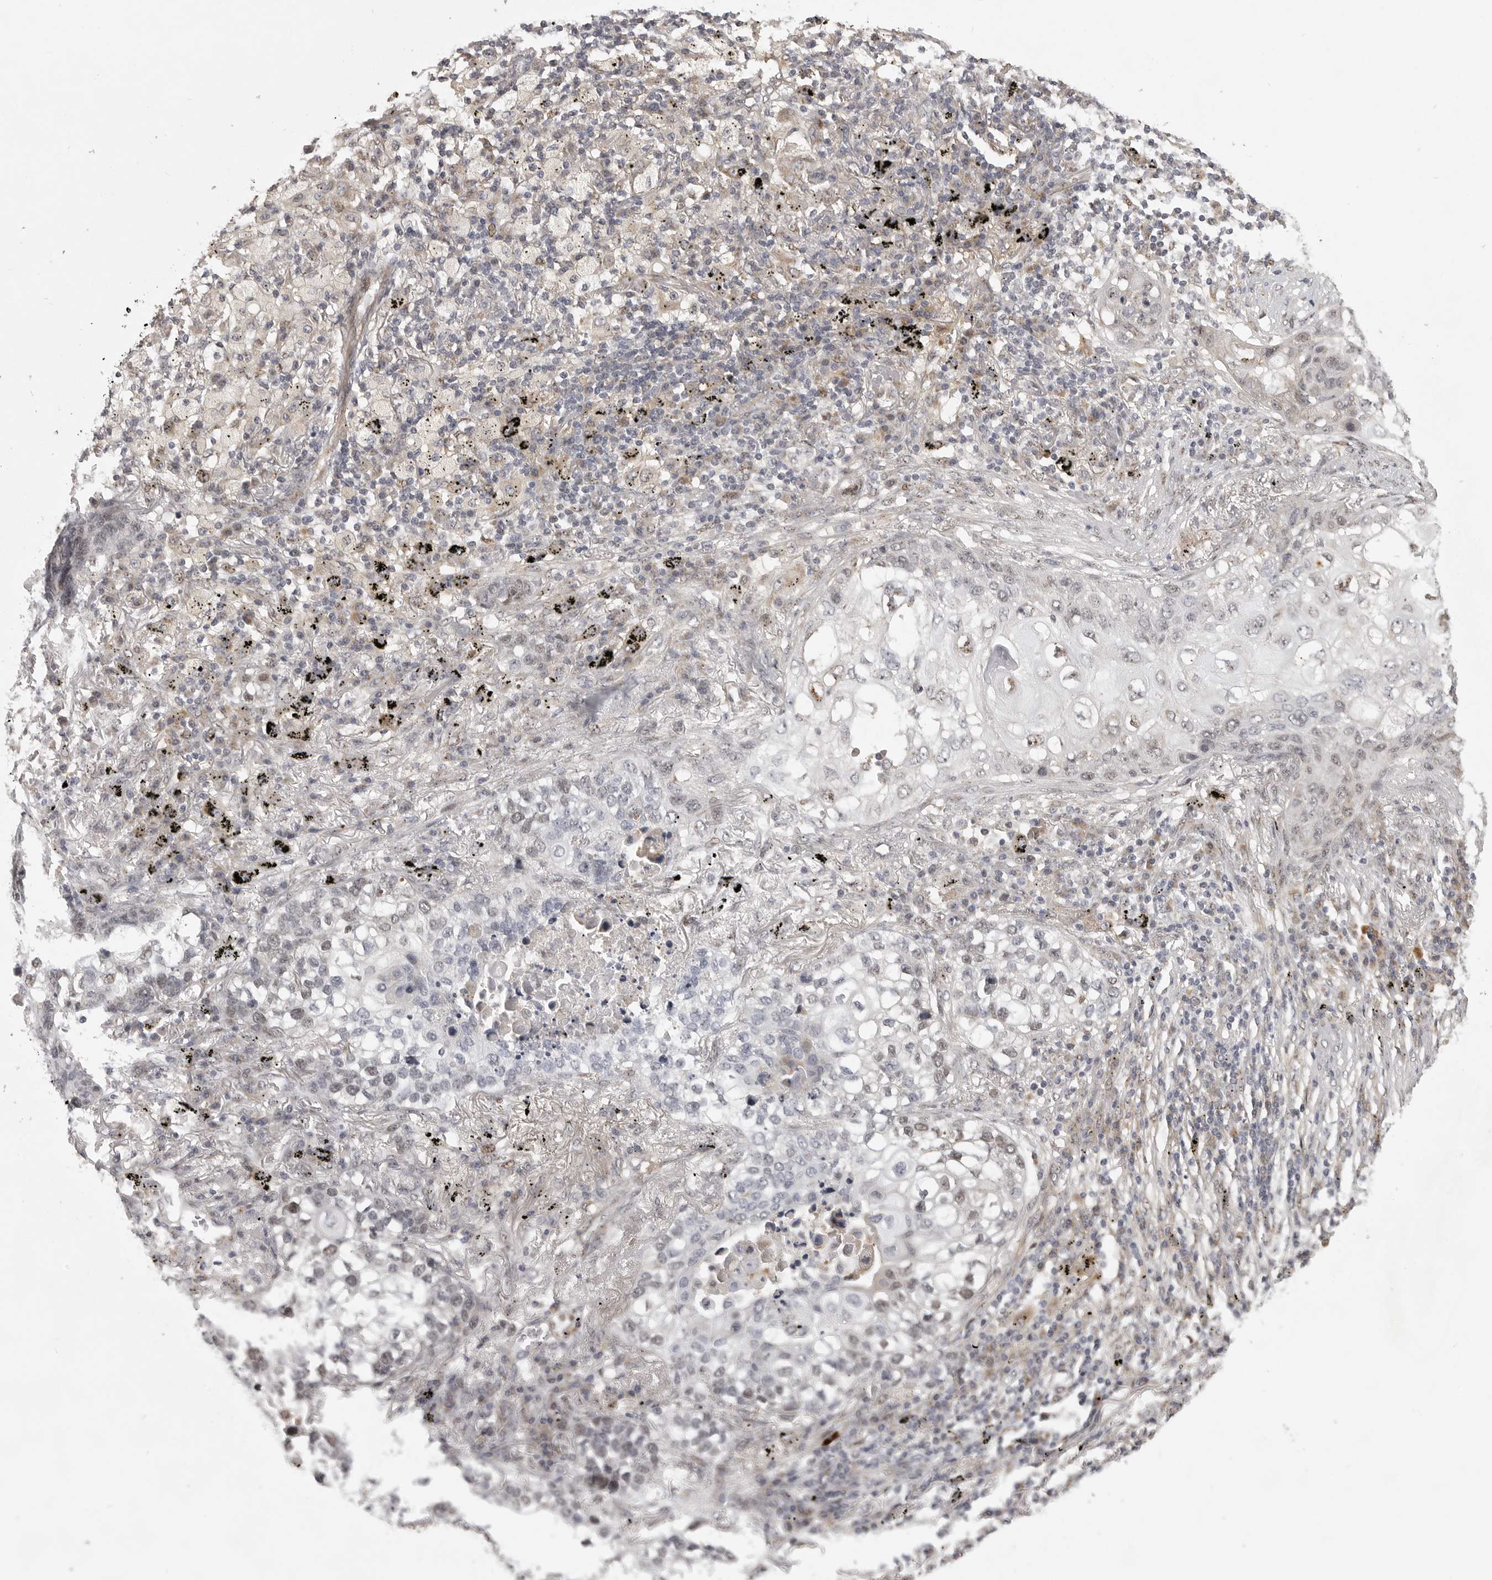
{"staining": {"intensity": "weak", "quantity": "25%-75%", "location": "nuclear"}, "tissue": "lung cancer", "cell_type": "Tumor cells", "image_type": "cancer", "snomed": [{"axis": "morphology", "description": "Squamous cell carcinoma, NOS"}, {"axis": "topography", "description": "Lung"}], "caption": "This is a photomicrograph of immunohistochemistry (IHC) staining of lung cancer (squamous cell carcinoma), which shows weak staining in the nuclear of tumor cells.", "gene": "POLE2", "patient": {"sex": "female", "age": 63}}